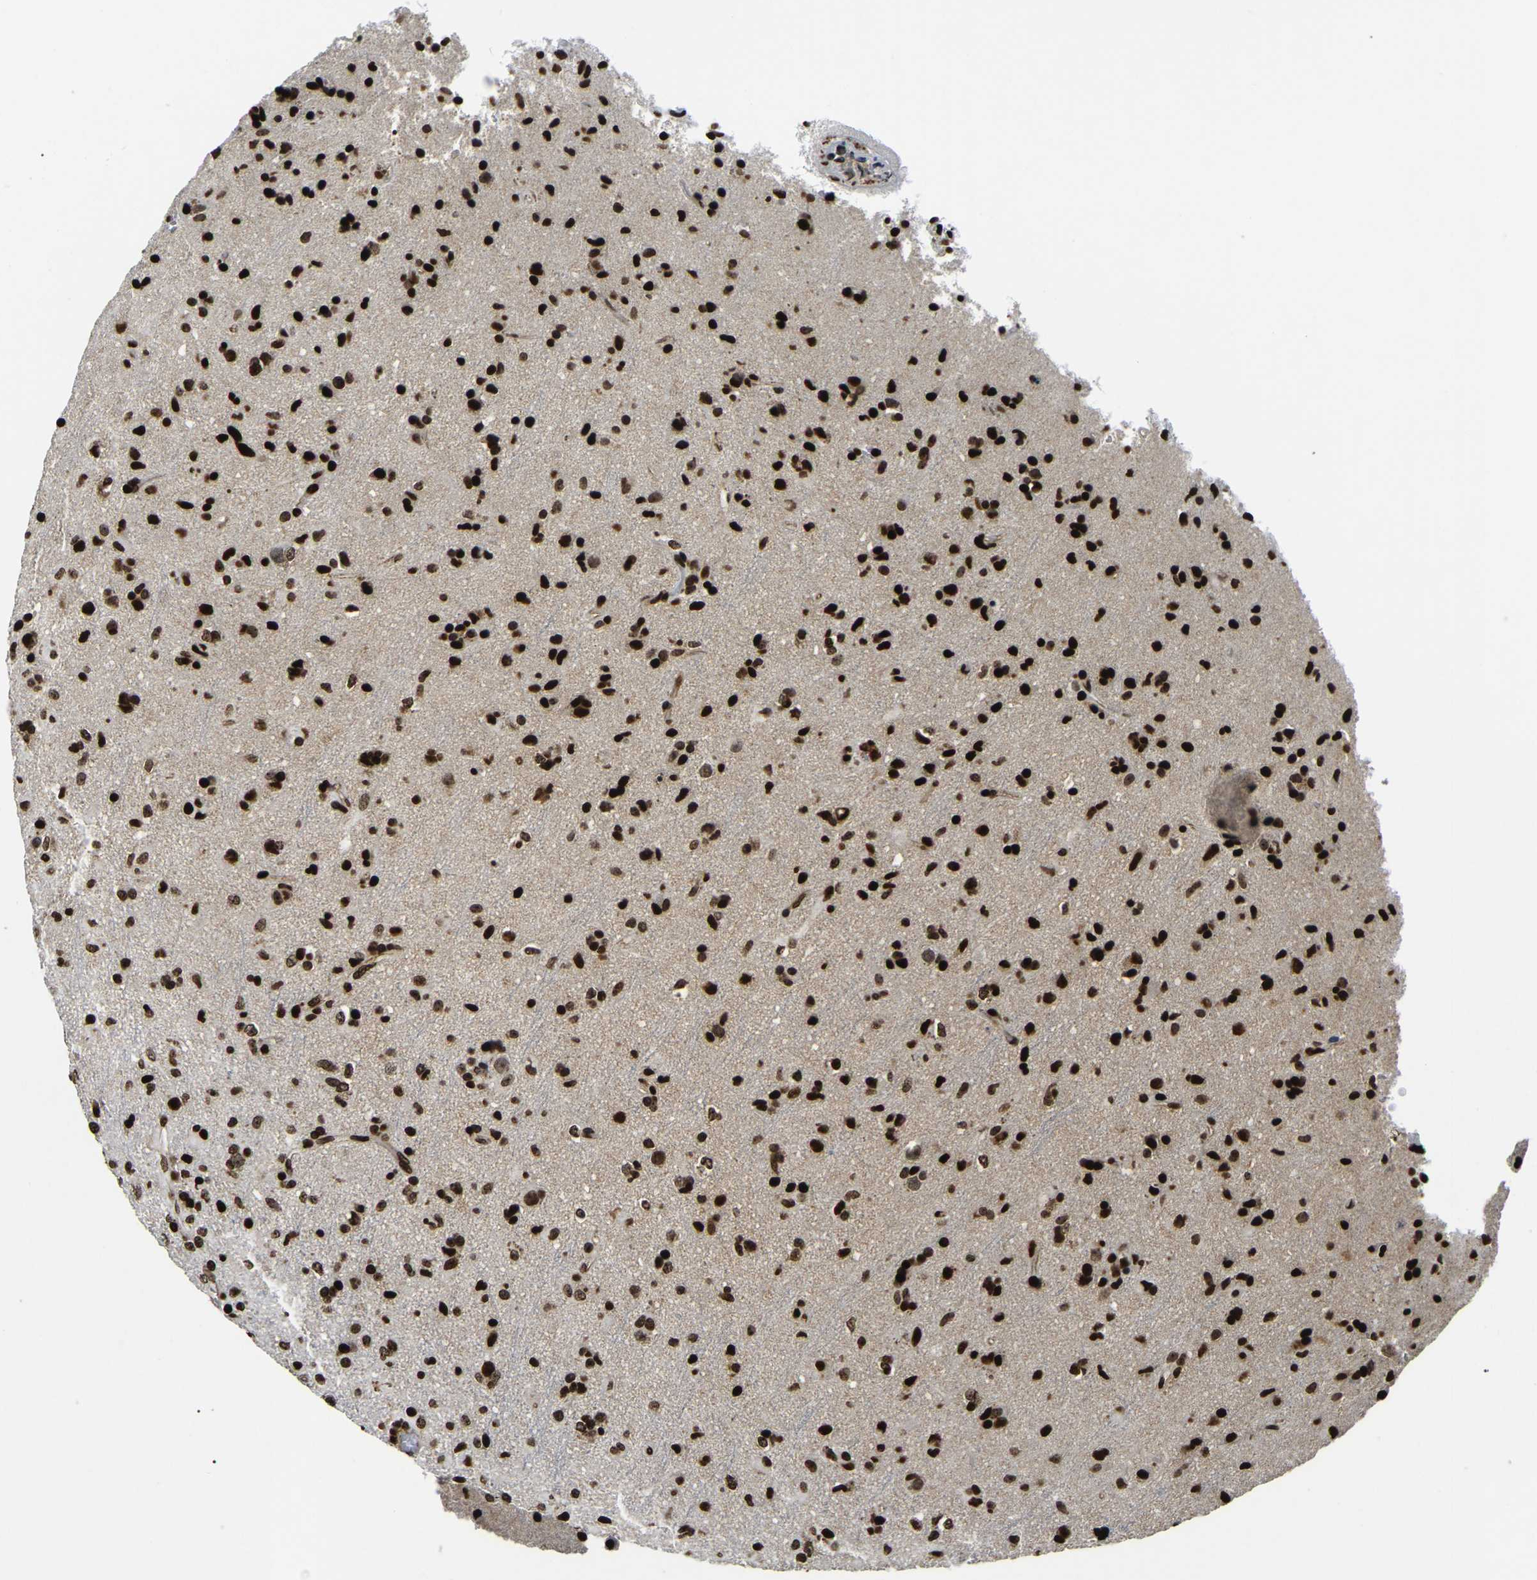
{"staining": {"intensity": "strong", "quantity": ">75%", "location": "nuclear"}, "tissue": "glioma", "cell_type": "Tumor cells", "image_type": "cancer", "snomed": [{"axis": "morphology", "description": "Glioma, malignant, Low grade"}, {"axis": "topography", "description": "Brain"}], "caption": "Glioma stained for a protein (brown) reveals strong nuclear positive positivity in approximately >75% of tumor cells.", "gene": "LRRC61", "patient": {"sex": "male", "age": 65}}